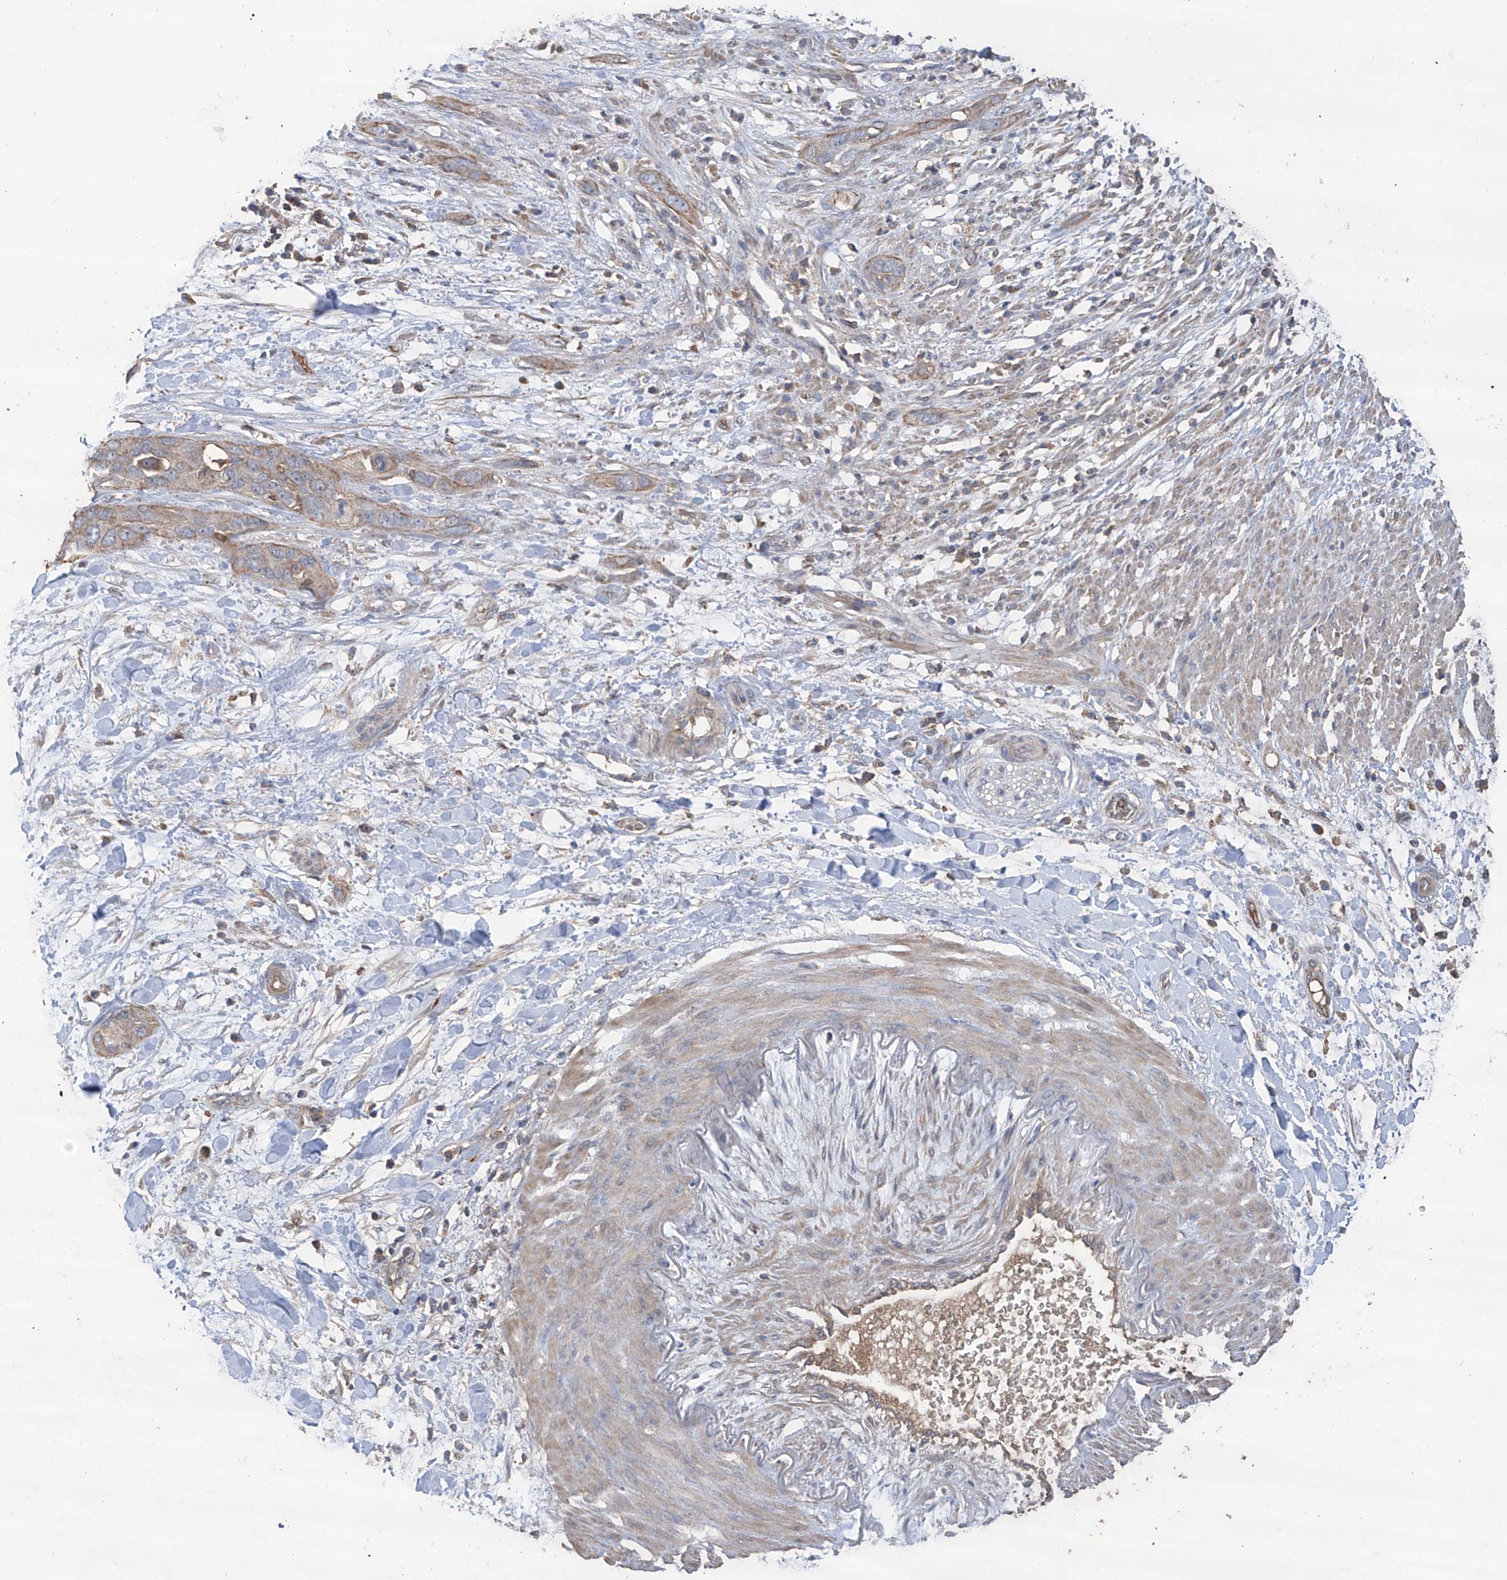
{"staining": {"intensity": "weak", "quantity": "<25%", "location": "cytoplasmic/membranous"}, "tissue": "pancreatic cancer", "cell_type": "Tumor cells", "image_type": "cancer", "snomed": [{"axis": "morphology", "description": "Adenocarcinoma, NOS"}, {"axis": "topography", "description": "Pancreas"}], "caption": "IHC histopathology image of neoplastic tissue: human pancreatic cancer stained with DAB (3,3'-diaminobenzidine) displays no significant protein expression in tumor cells.", "gene": "EDN1", "patient": {"sex": "female", "age": 60}}